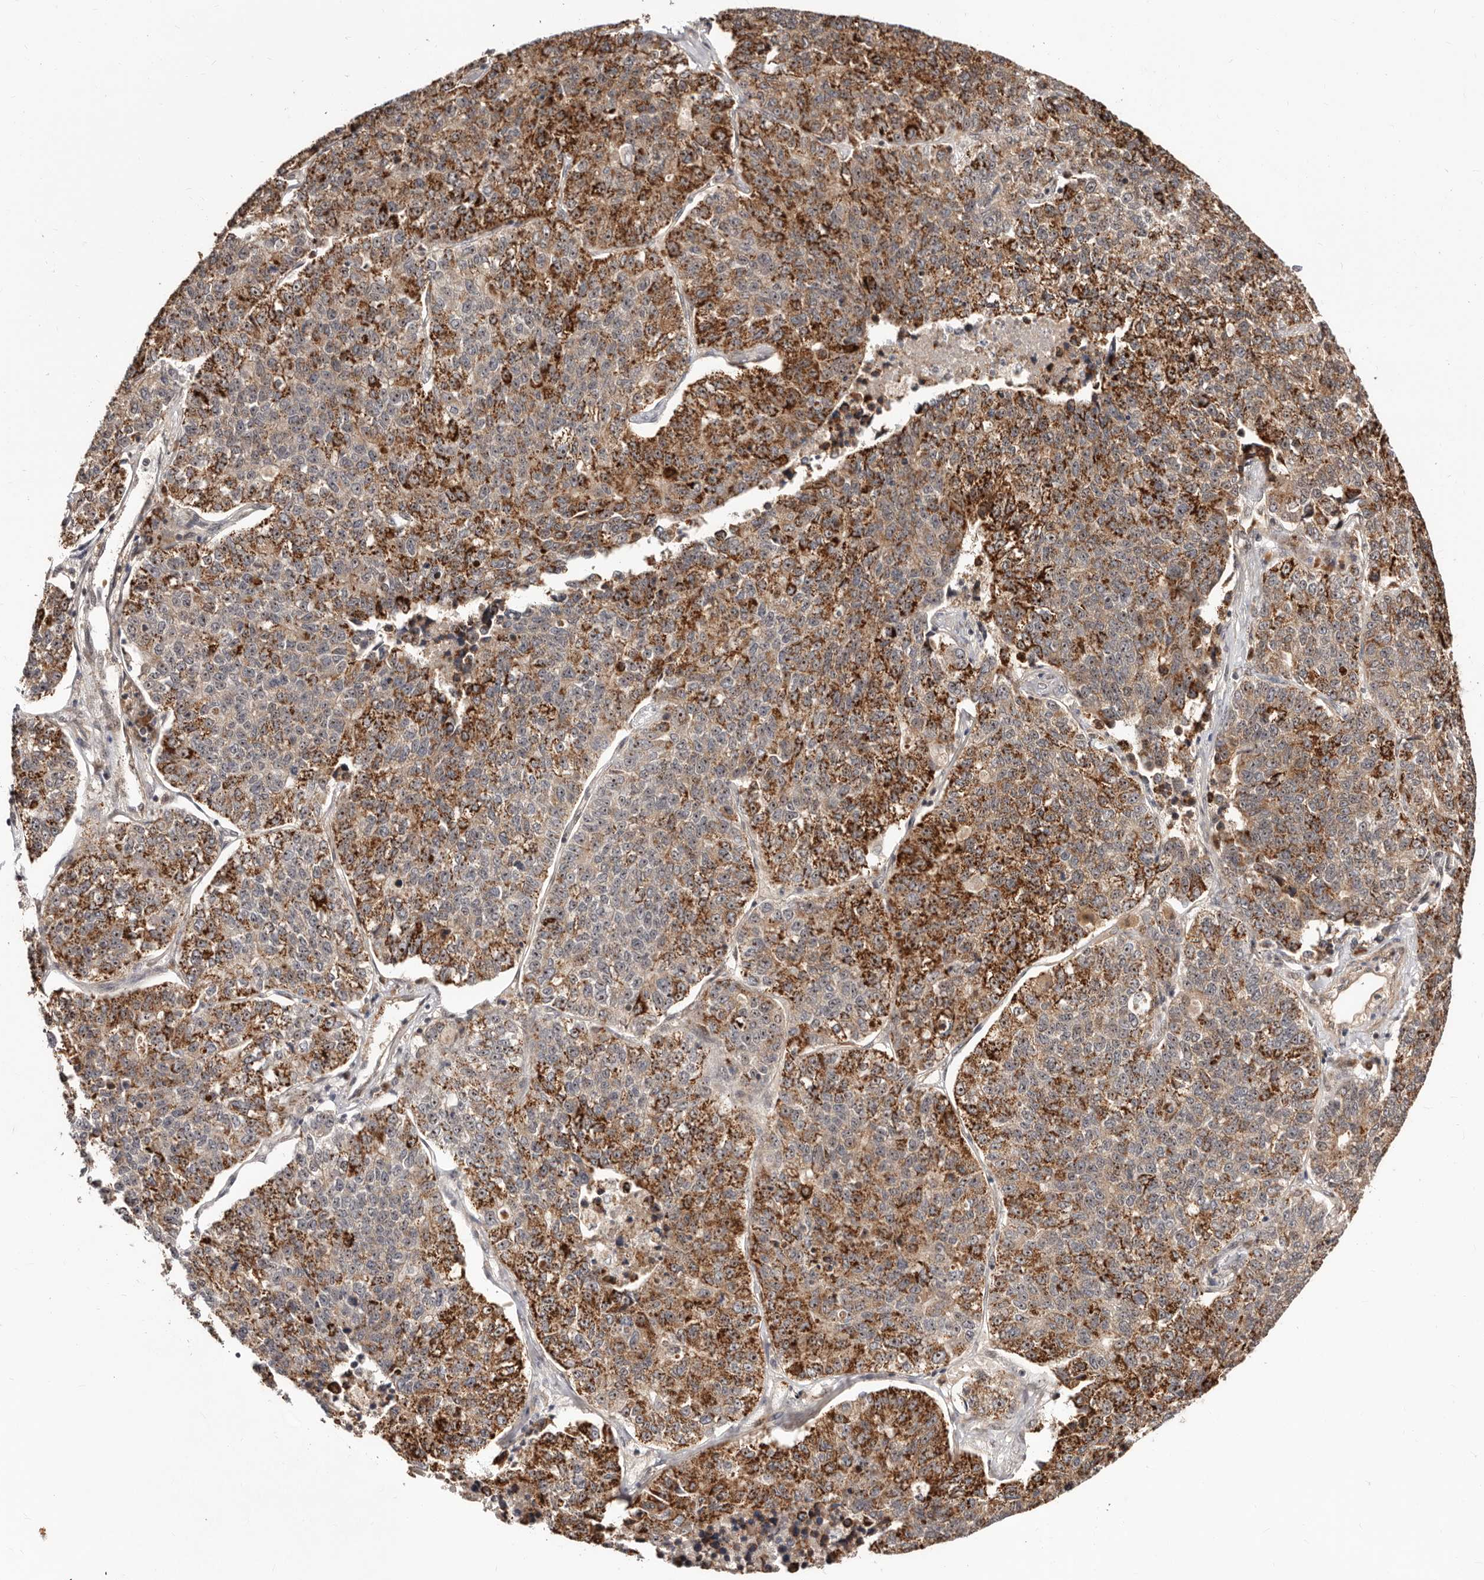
{"staining": {"intensity": "strong", "quantity": "<25%", "location": "cytoplasmic/membranous,nuclear"}, "tissue": "lung cancer", "cell_type": "Tumor cells", "image_type": "cancer", "snomed": [{"axis": "morphology", "description": "Adenocarcinoma, NOS"}, {"axis": "topography", "description": "Lung"}], "caption": "A high-resolution histopathology image shows immunohistochemistry staining of adenocarcinoma (lung), which demonstrates strong cytoplasmic/membranous and nuclear positivity in approximately <25% of tumor cells.", "gene": "APOL6", "patient": {"sex": "male", "age": 49}}